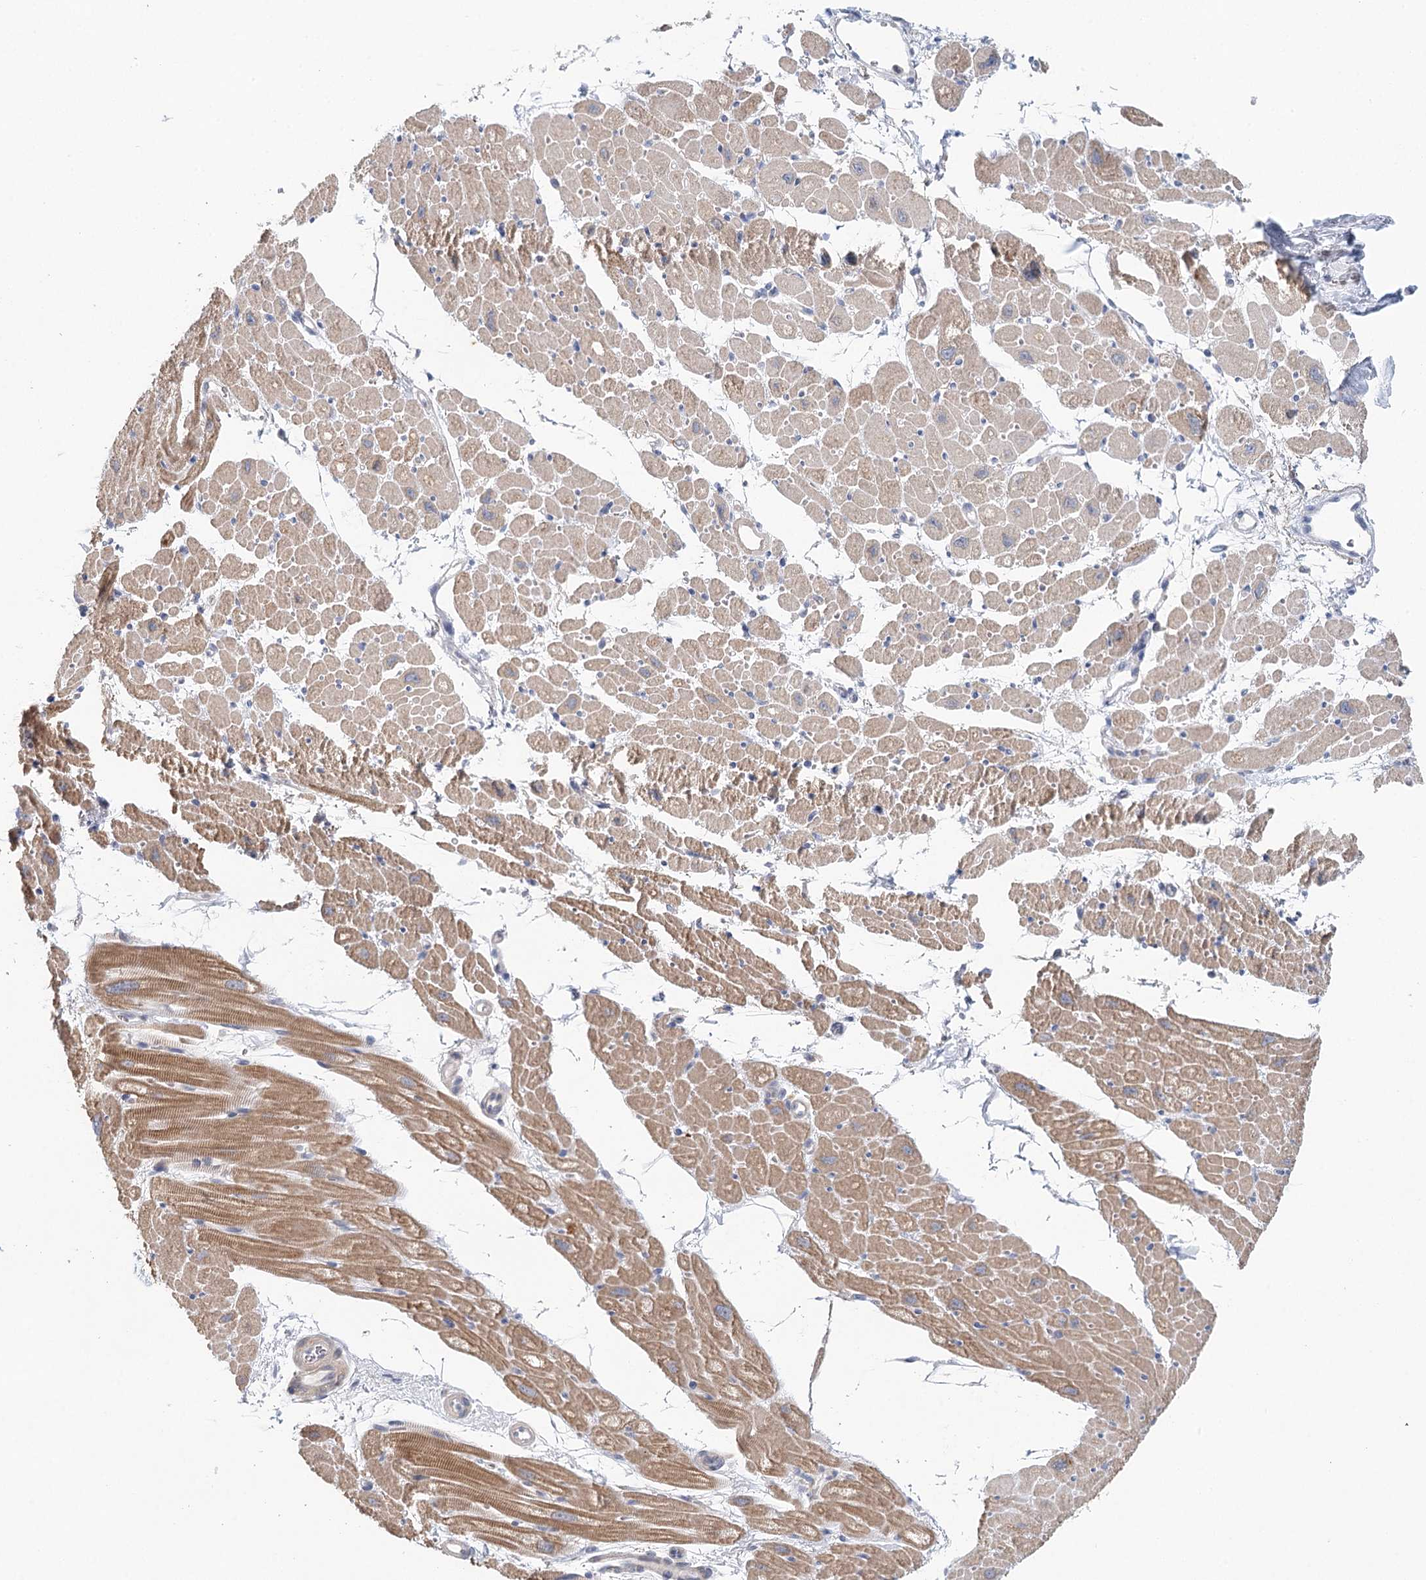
{"staining": {"intensity": "moderate", "quantity": ">75%", "location": "cytoplasmic/membranous"}, "tissue": "heart muscle", "cell_type": "Cardiomyocytes", "image_type": "normal", "snomed": [{"axis": "morphology", "description": "Normal tissue, NOS"}, {"axis": "topography", "description": "Heart"}], "caption": "This histopathology image shows immunohistochemistry (IHC) staining of normal human heart muscle, with medium moderate cytoplasmic/membranous positivity in about >75% of cardiomyocytes.", "gene": "BLTP1", "patient": {"sex": "male", "age": 50}}